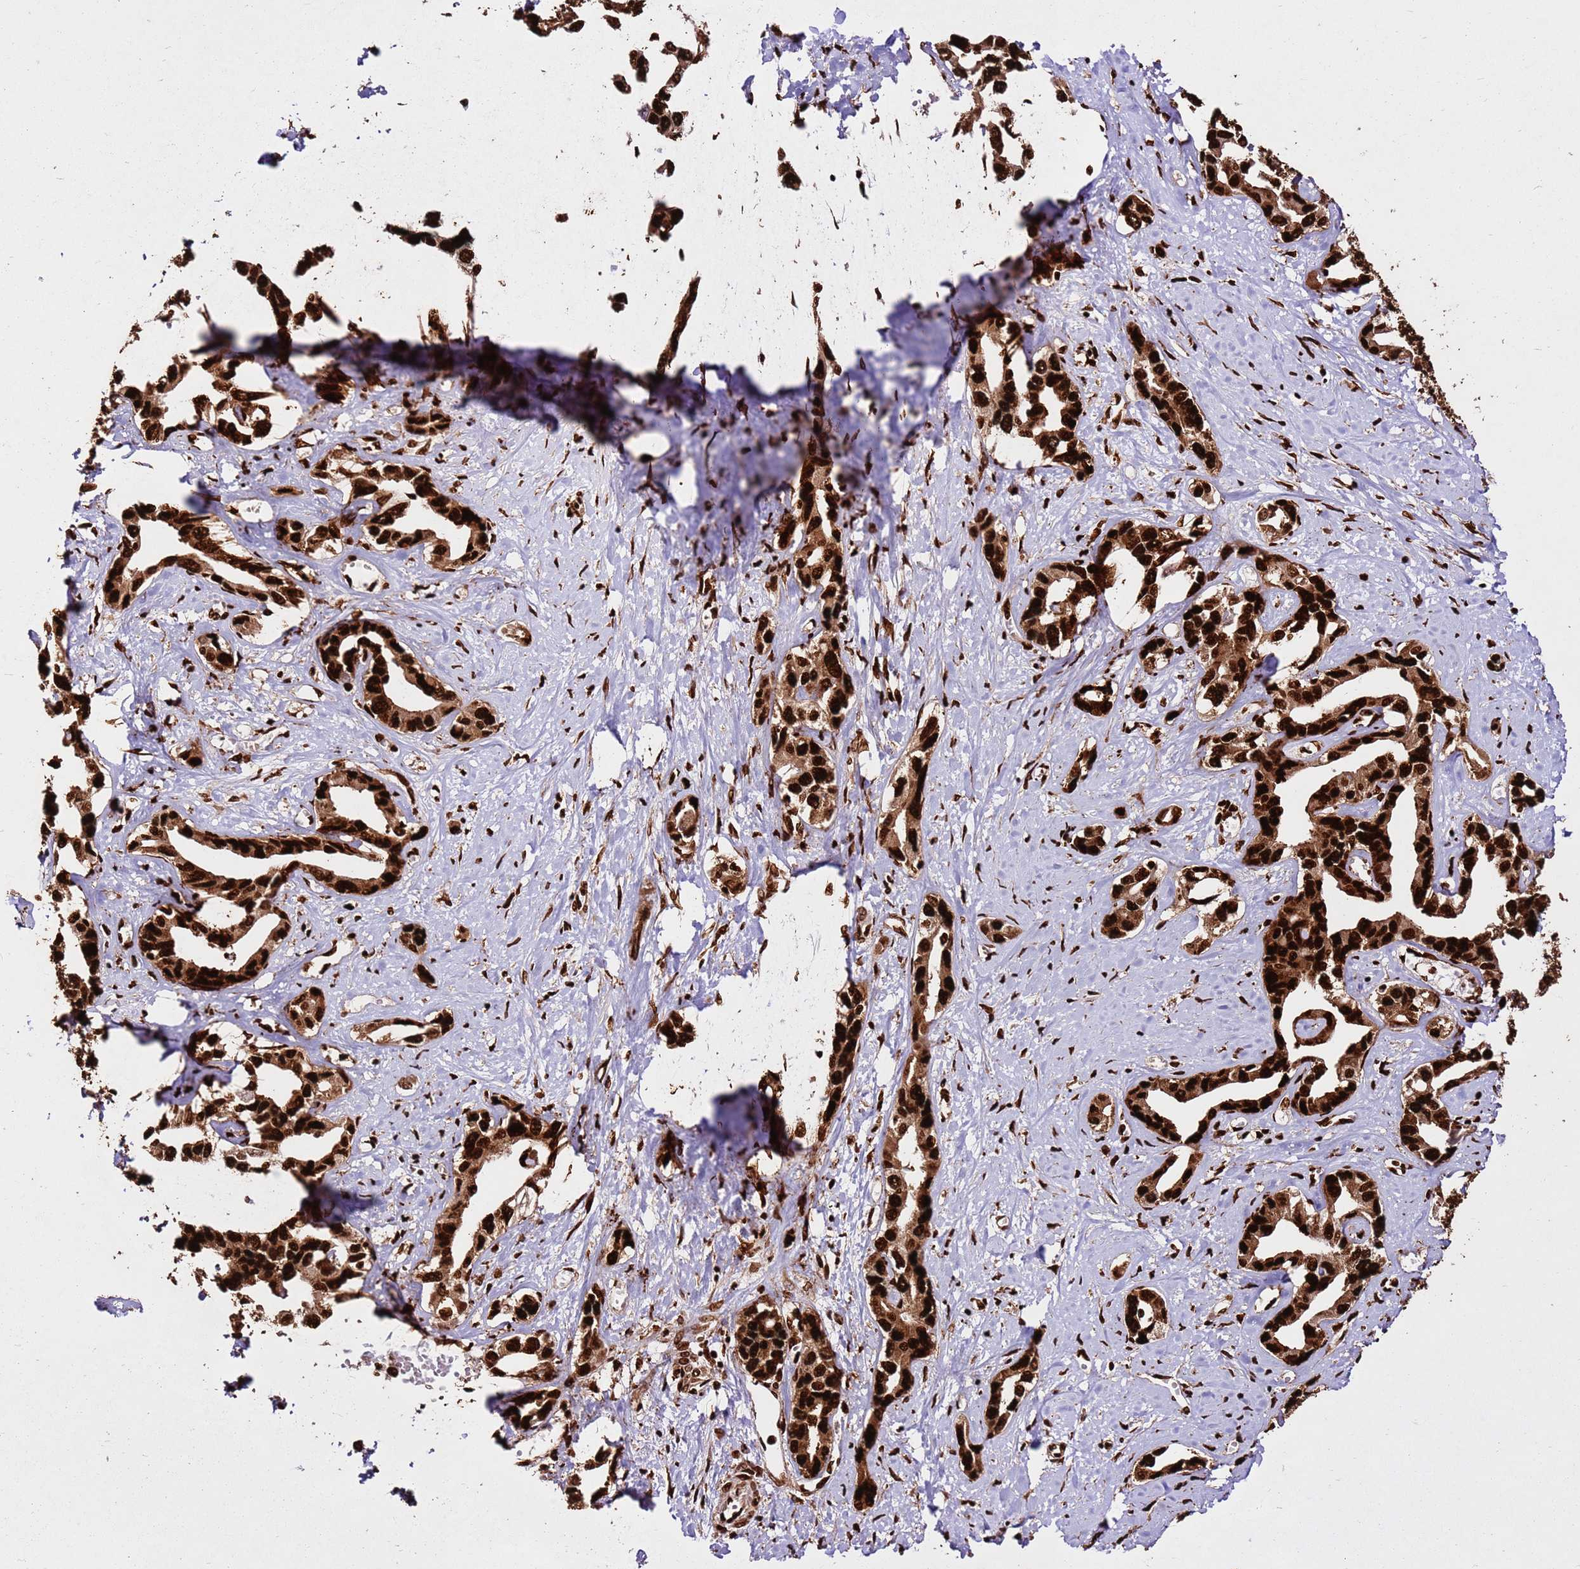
{"staining": {"intensity": "strong", "quantity": ">75%", "location": "cytoplasmic/membranous,nuclear"}, "tissue": "liver cancer", "cell_type": "Tumor cells", "image_type": "cancer", "snomed": [{"axis": "morphology", "description": "Cholangiocarcinoma"}, {"axis": "topography", "description": "Liver"}], "caption": "Immunohistochemical staining of human liver cancer (cholangiocarcinoma) shows high levels of strong cytoplasmic/membranous and nuclear positivity in approximately >75% of tumor cells.", "gene": "HNRNPAB", "patient": {"sex": "male", "age": 59}}